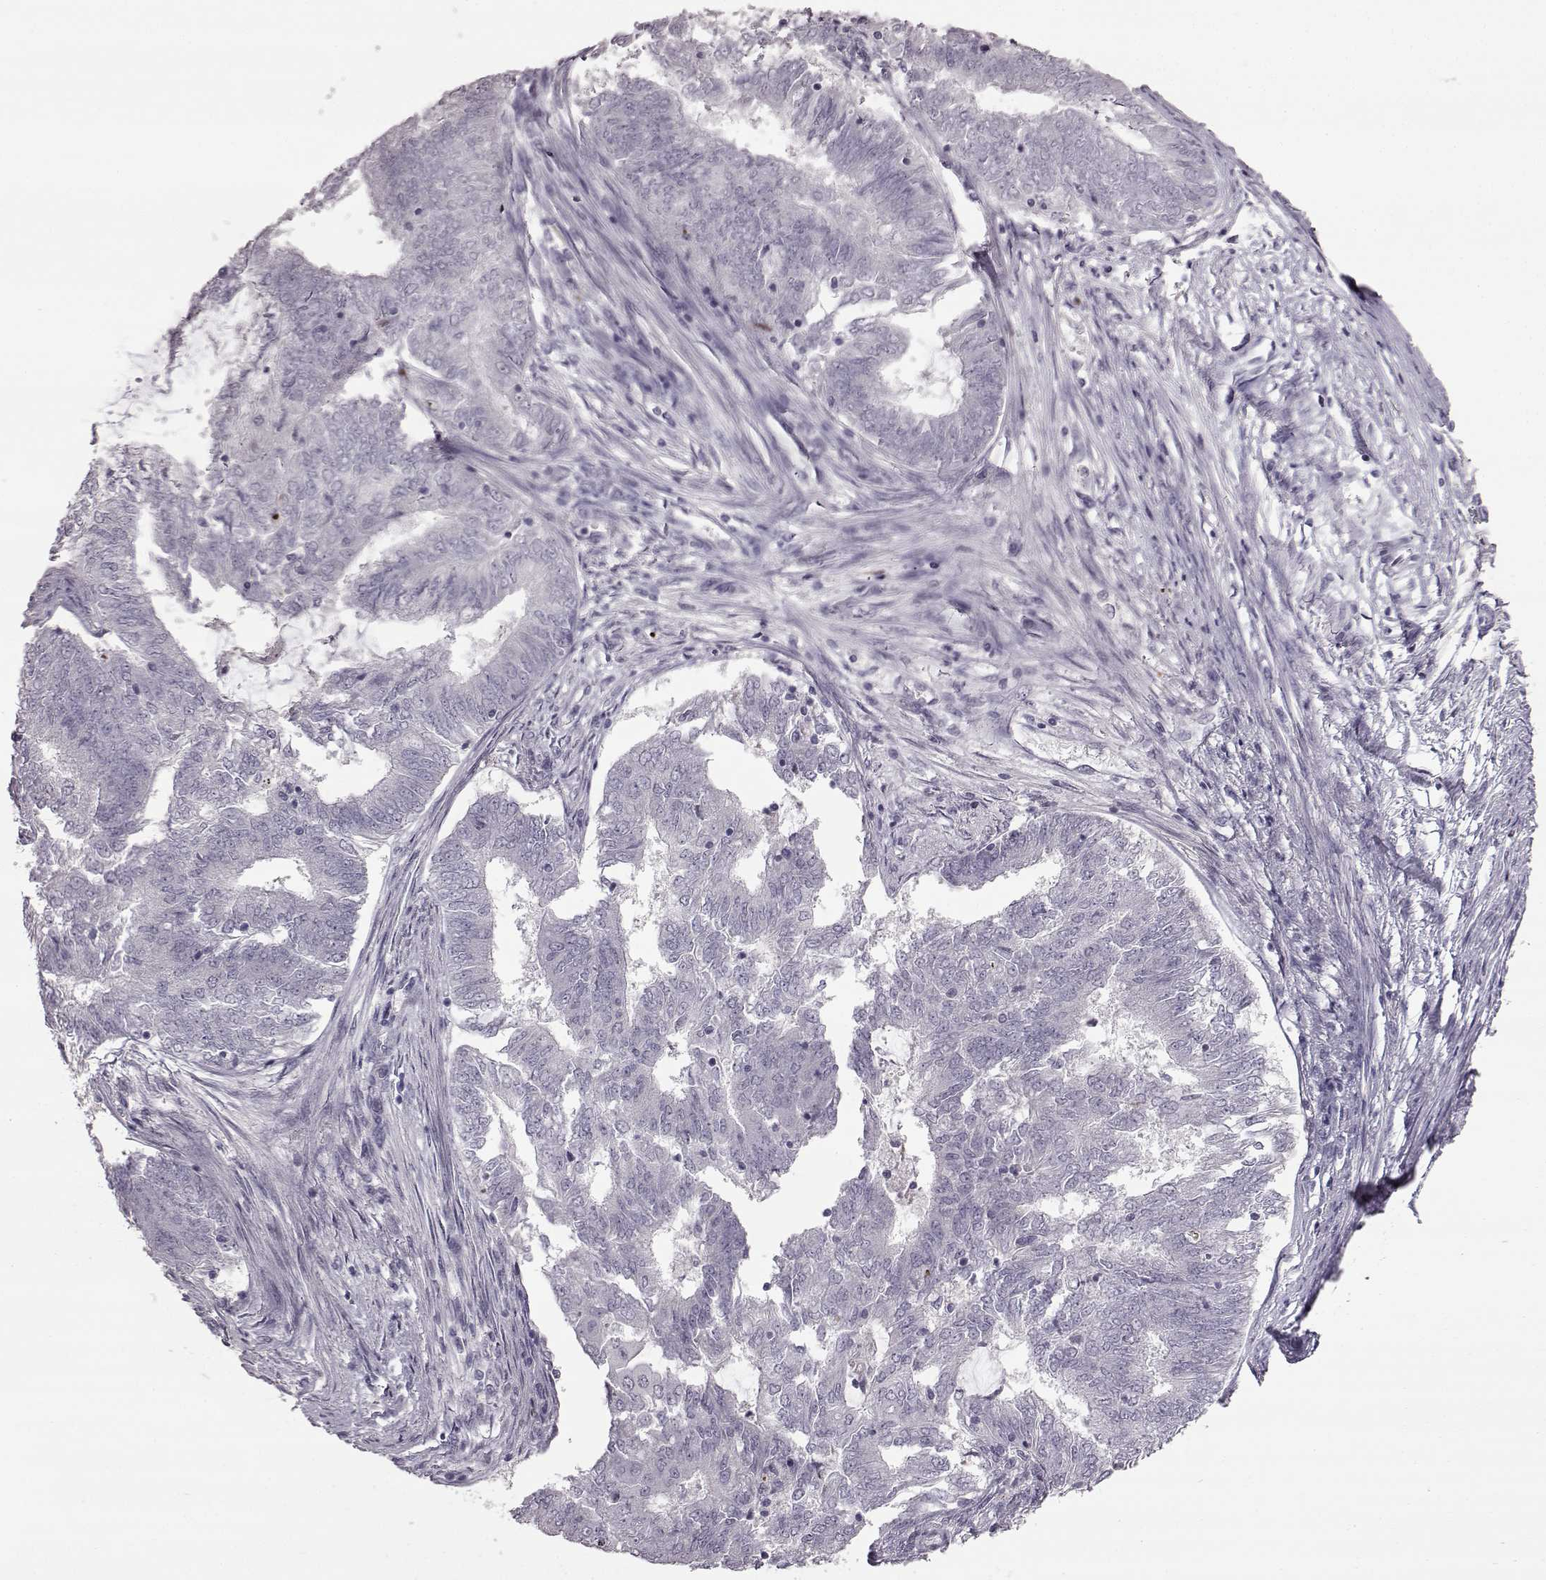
{"staining": {"intensity": "negative", "quantity": "none", "location": "none"}, "tissue": "endometrial cancer", "cell_type": "Tumor cells", "image_type": "cancer", "snomed": [{"axis": "morphology", "description": "Adenocarcinoma, NOS"}, {"axis": "topography", "description": "Endometrium"}], "caption": "DAB immunohistochemical staining of endometrial cancer demonstrates no significant staining in tumor cells. Brightfield microscopy of immunohistochemistry stained with DAB (3,3'-diaminobenzidine) (brown) and hematoxylin (blue), captured at high magnification.", "gene": "GAL", "patient": {"sex": "female", "age": 62}}